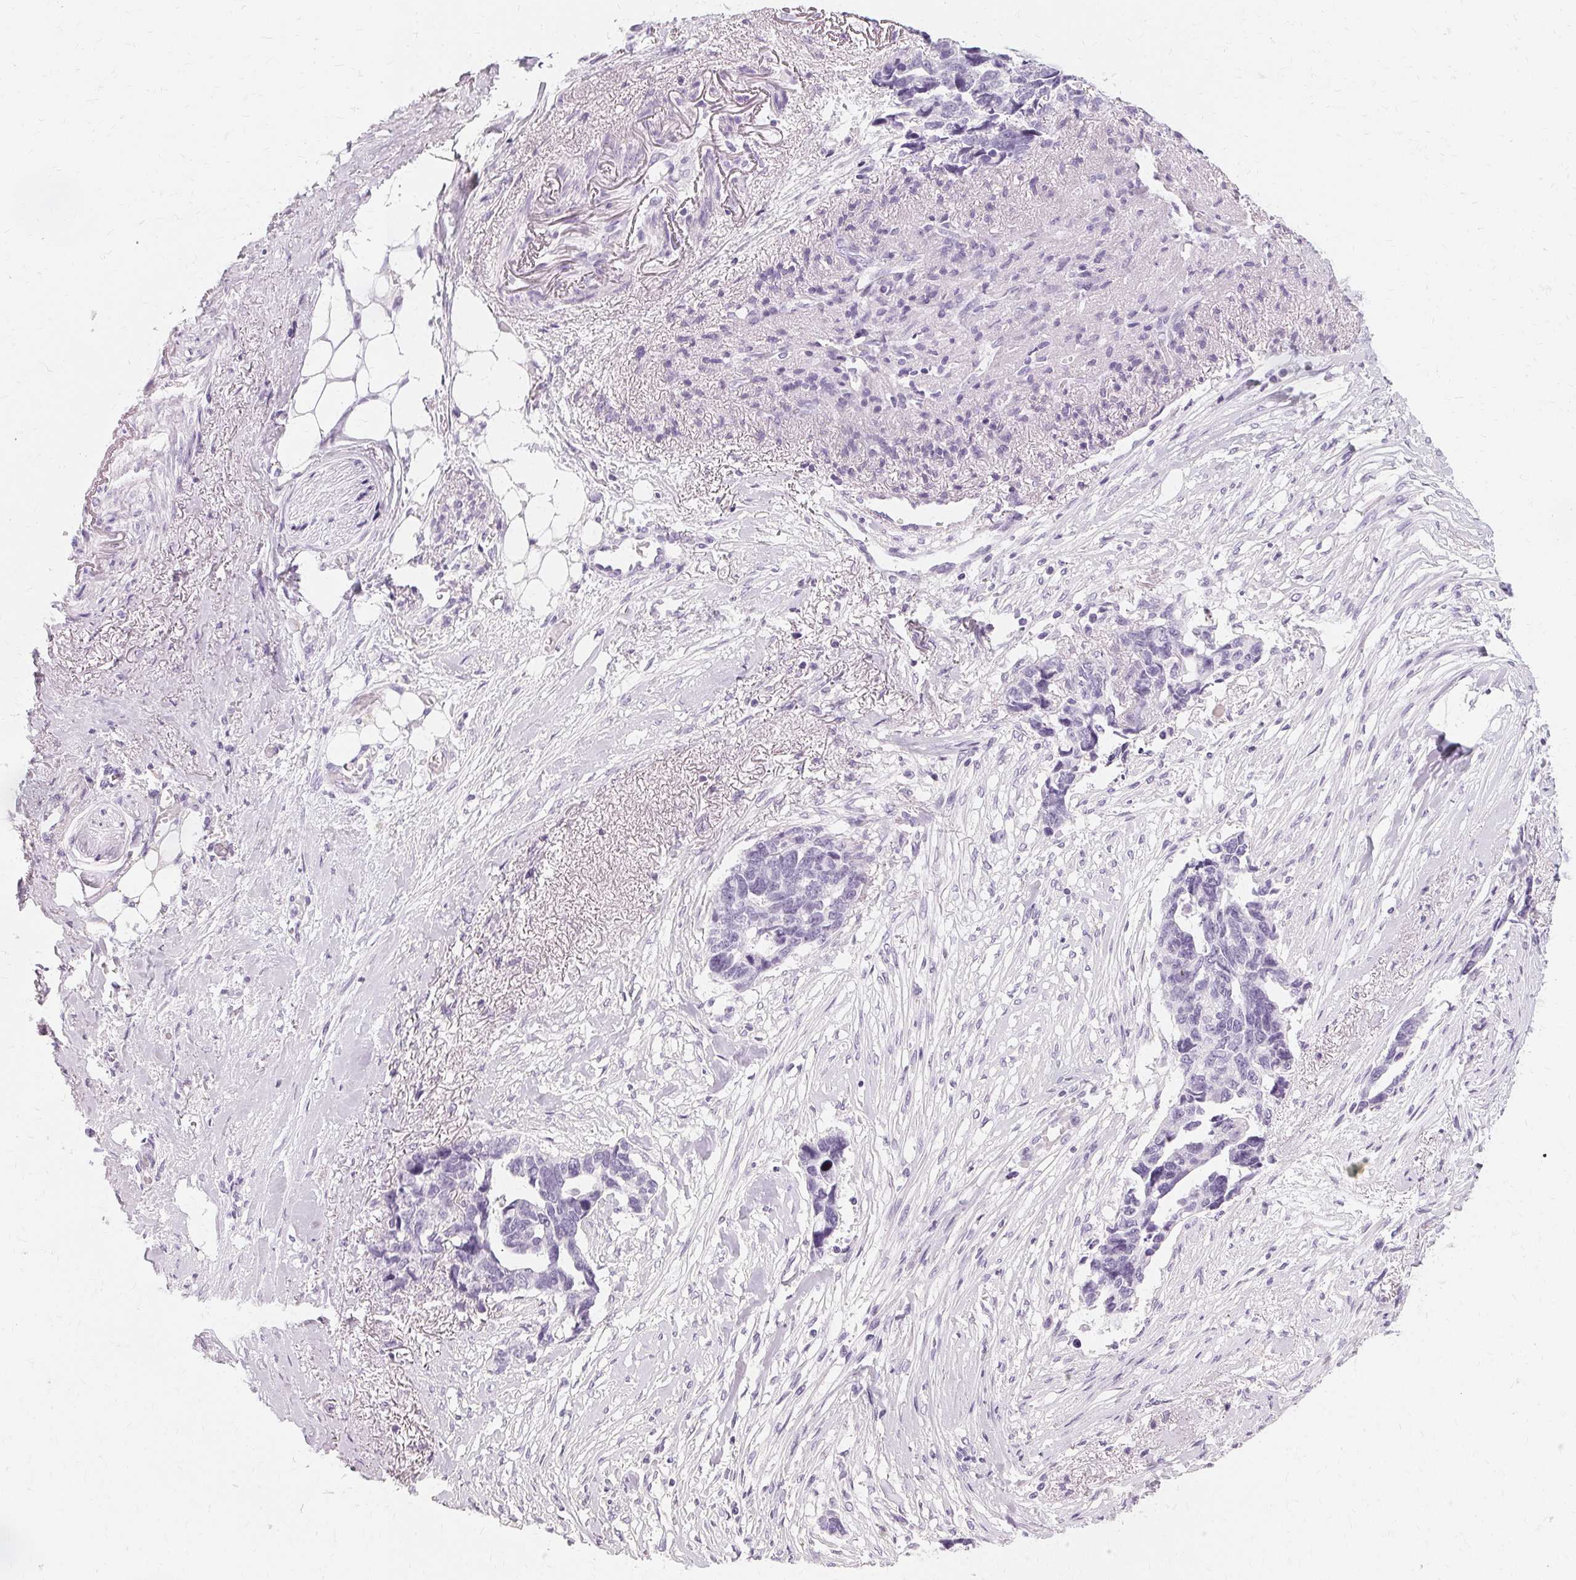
{"staining": {"intensity": "negative", "quantity": "none", "location": "none"}, "tissue": "ovarian cancer", "cell_type": "Tumor cells", "image_type": "cancer", "snomed": [{"axis": "morphology", "description": "Cystadenocarcinoma, serous, NOS"}, {"axis": "topography", "description": "Ovary"}], "caption": "This is a micrograph of immunohistochemistry (IHC) staining of ovarian serous cystadenocarcinoma, which shows no expression in tumor cells.", "gene": "KRT6C", "patient": {"sex": "female", "age": 69}}